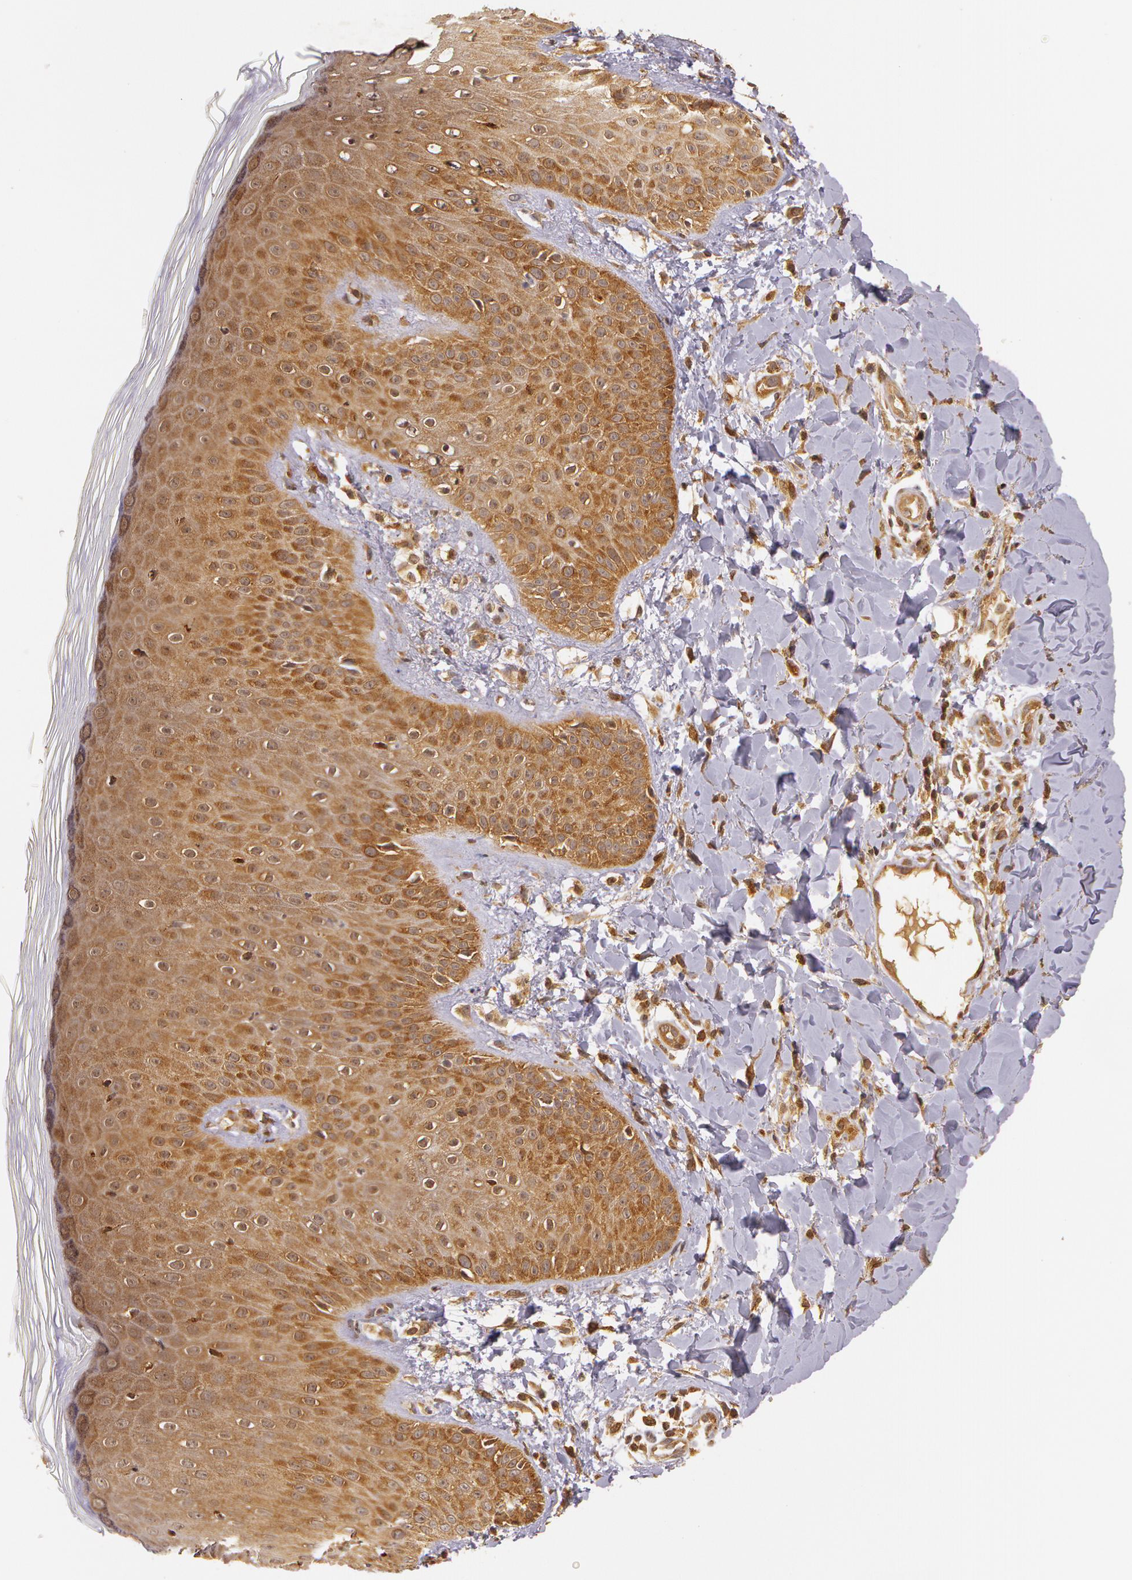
{"staining": {"intensity": "strong", "quantity": ">75%", "location": "cytoplasmic/membranous"}, "tissue": "skin", "cell_type": "Epidermal cells", "image_type": "normal", "snomed": [{"axis": "morphology", "description": "Normal tissue, NOS"}, {"axis": "morphology", "description": "Inflammation, NOS"}, {"axis": "topography", "description": "Soft tissue"}, {"axis": "topography", "description": "Anal"}], "caption": "A micrograph of human skin stained for a protein reveals strong cytoplasmic/membranous brown staining in epidermal cells. The staining is performed using DAB (3,3'-diaminobenzidine) brown chromogen to label protein expression. The nuclei are counter-stained blue using hematoxylin.", "gene": "ASCC2", "patient": {"sex": "female", "age": 15}}